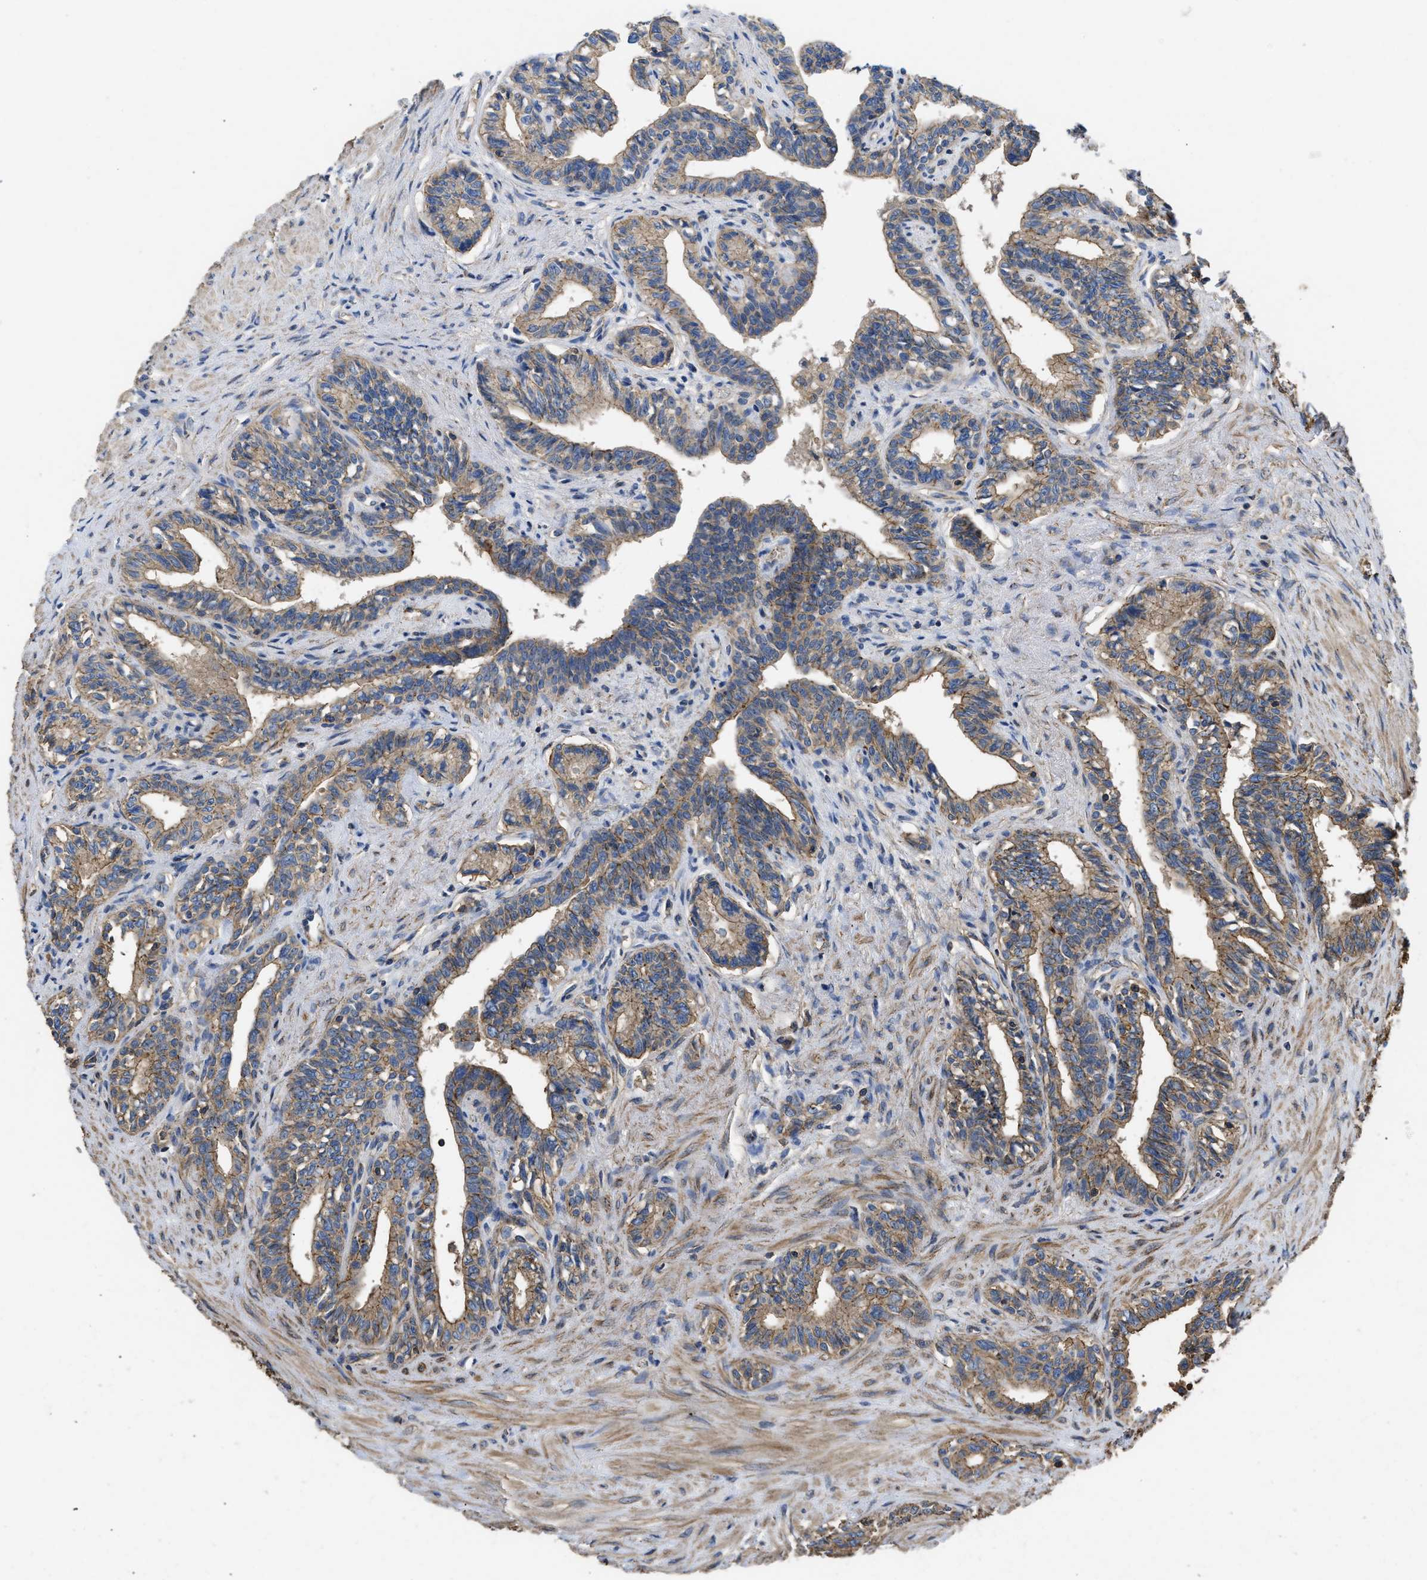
{"staining": {"intensity": "weak", "quantity": ">75%", "location": "cytoplasmic/membranous"}, "tissue": "seminal vesicle", "cell_type": "Glandular cells", "image_type": "normal", "snomed": [{"axis": "morphology", "description": "Normal tissue, NOS"}, {"axis": "morphology", "description": "Adenocarcinoma, High grade"}, {"axis": "topography", "description": "Prostate"}, {"axis": "topography", "description": "Seminal veicle"}], "caption": "This histopathology image shows normal seminal vesicle stained with immunohistochemistry (IHC) to label a protein in brown. The cytoplasmic/membranous of glandular cells show weak positivity for the protein. Nuclei are counter-stained blue.", "gene": "USP4", "patient": {"sex": "male", "age": 55}}